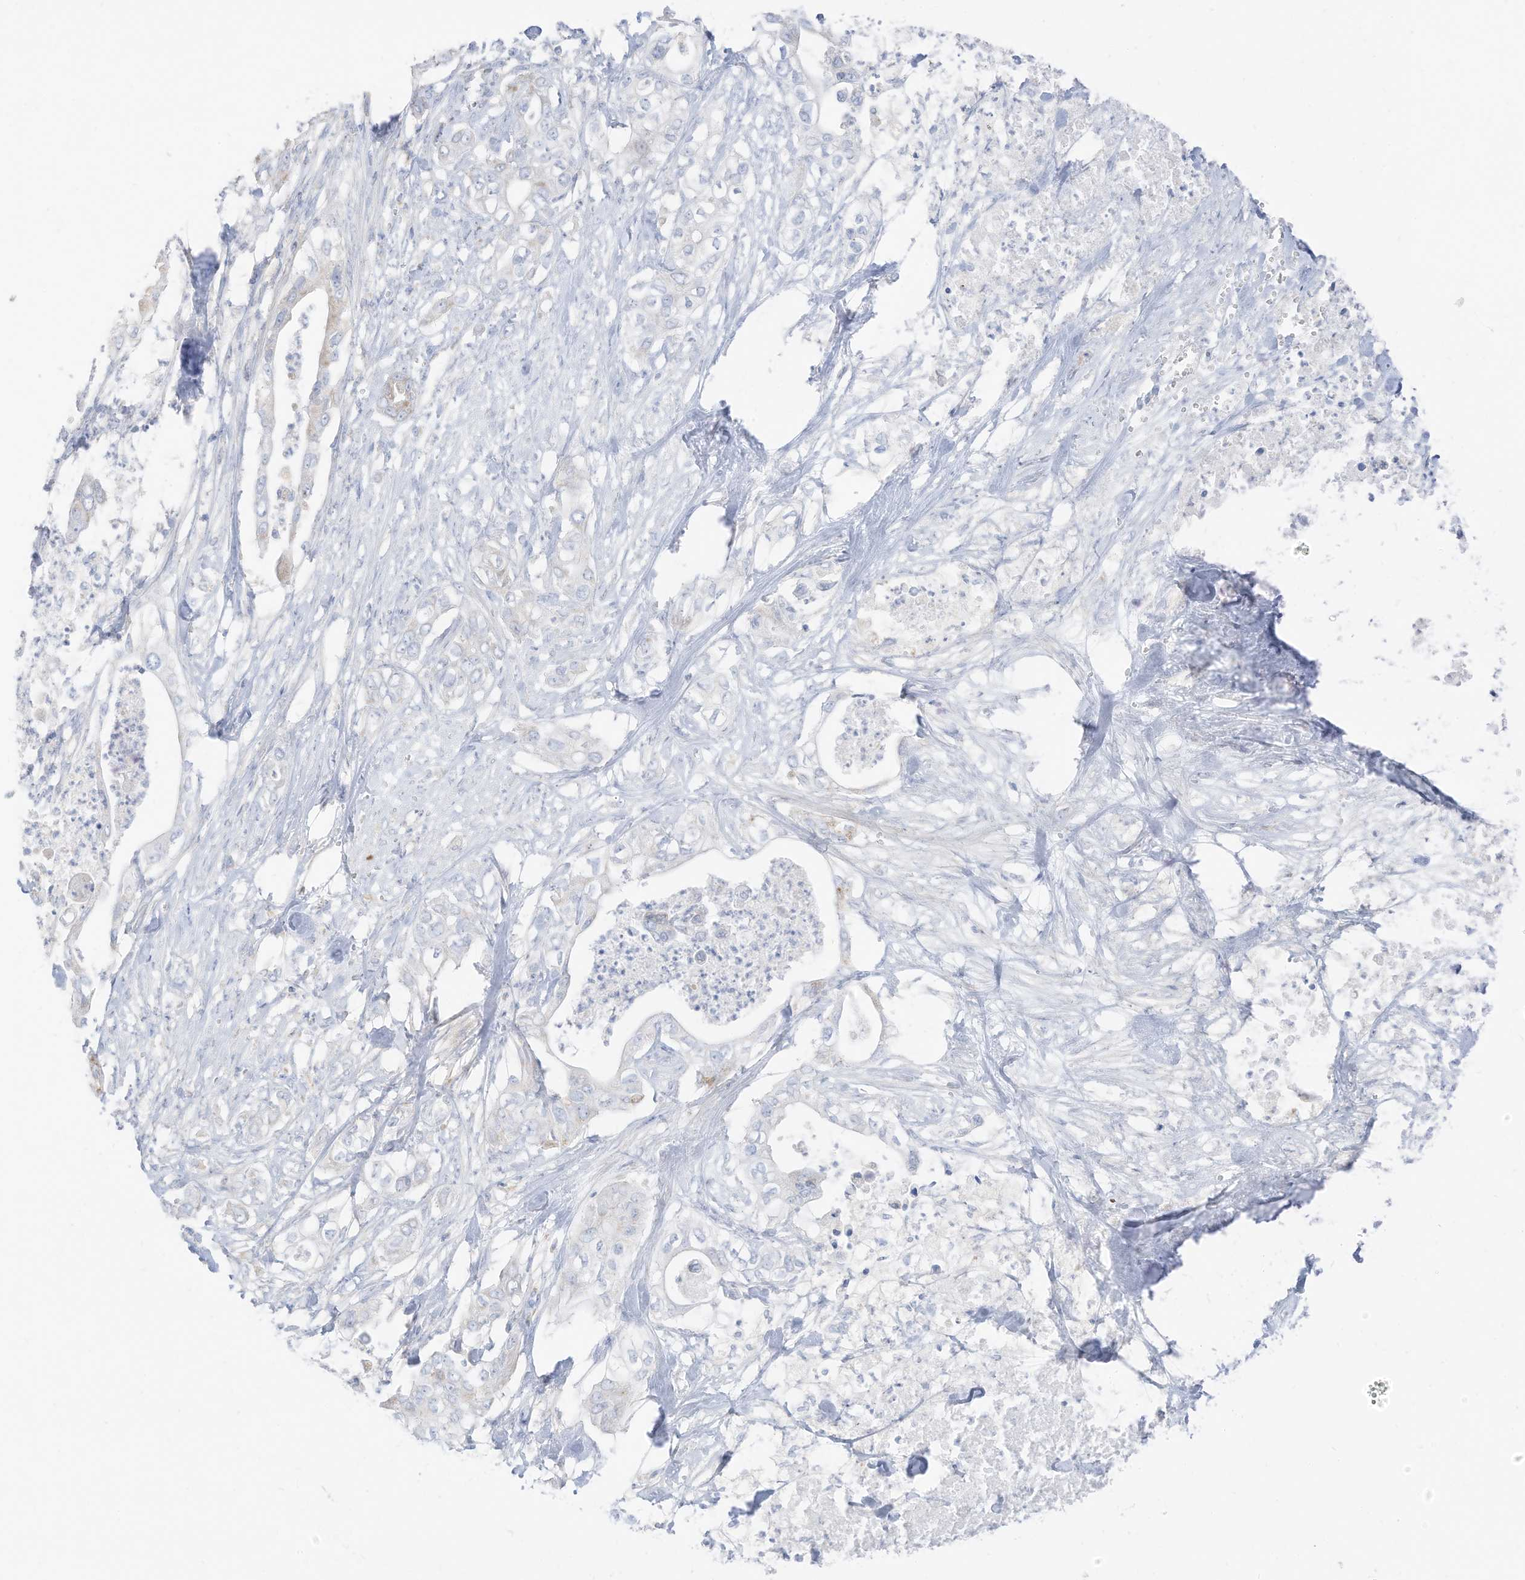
{"staining": {"intensity": "negative", "quantity": "none", "location": "none"}, "tissue": "pancreatic cancer", "cell_type": "Tumor cells", "image_type": "cancer", "snomed": [{"axis": "morphology", "description": "Adenocarcinoma, NOS"}, {"axis": "topography", "description": "Pancreas"}], "caption": "This is an immunohistochemistry photomicrograph of pancreatic cancer (adenocarcinoma). There is no expression in tumor cells.", "gene": "ETHE1", "patient": {"sex": "female", "age": 78}}